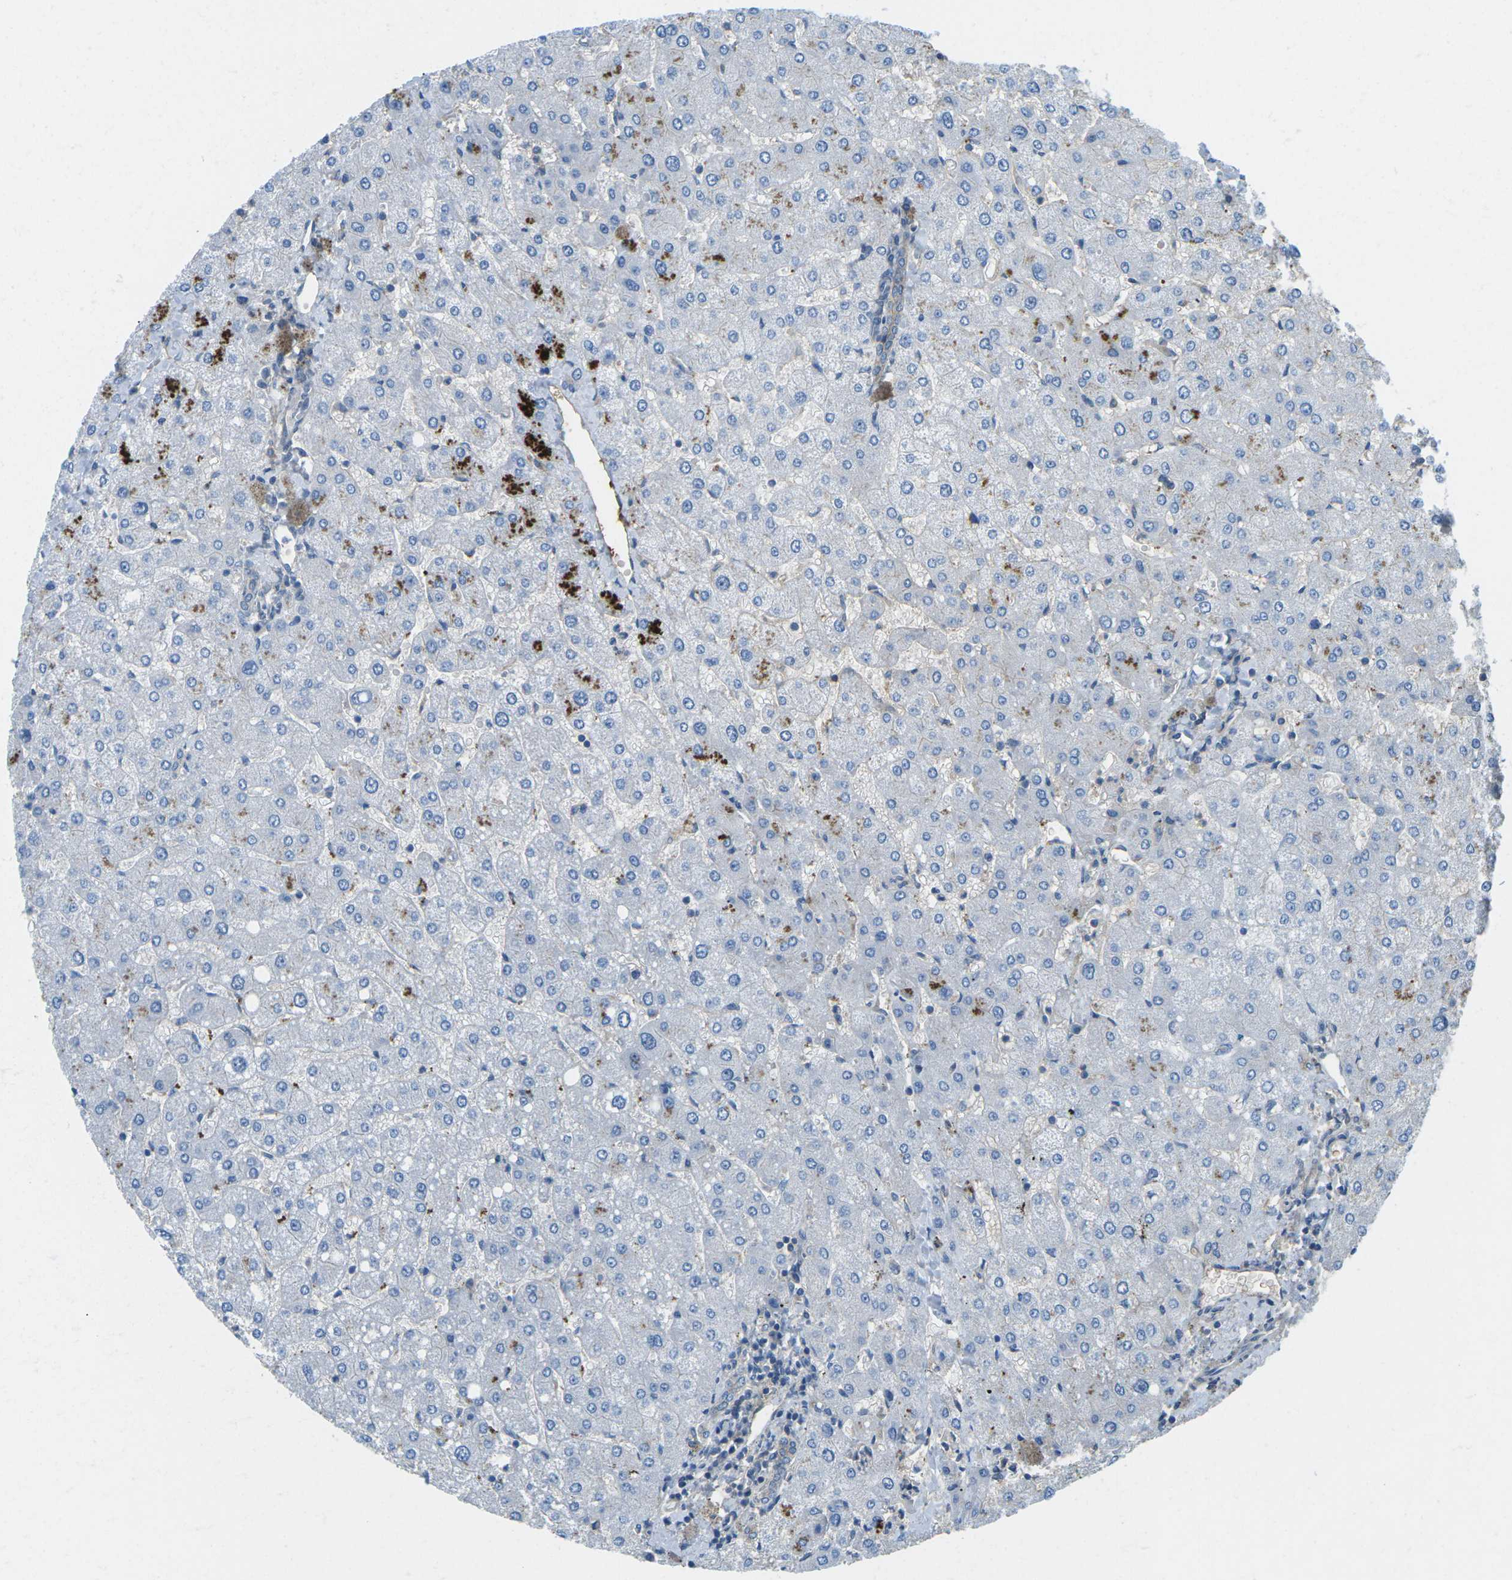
{"staining": {"intensity": "negative", "quantity": "none", "location": "none"}, "tissue": "liver", "cell_type": "Cholangiocytes", "image_type": "normal", "snomed": [{"axis": "morphology", "description": "Normal tissue, NOS"}, {"axis": "topography", "description": "Liver"}], "caption": "Immunohistochemical staining of benign liver demonstrates no significant expression in cholangiocytes.", "gene": "CD47", "patient": {"sex": "male", "age": 55}}